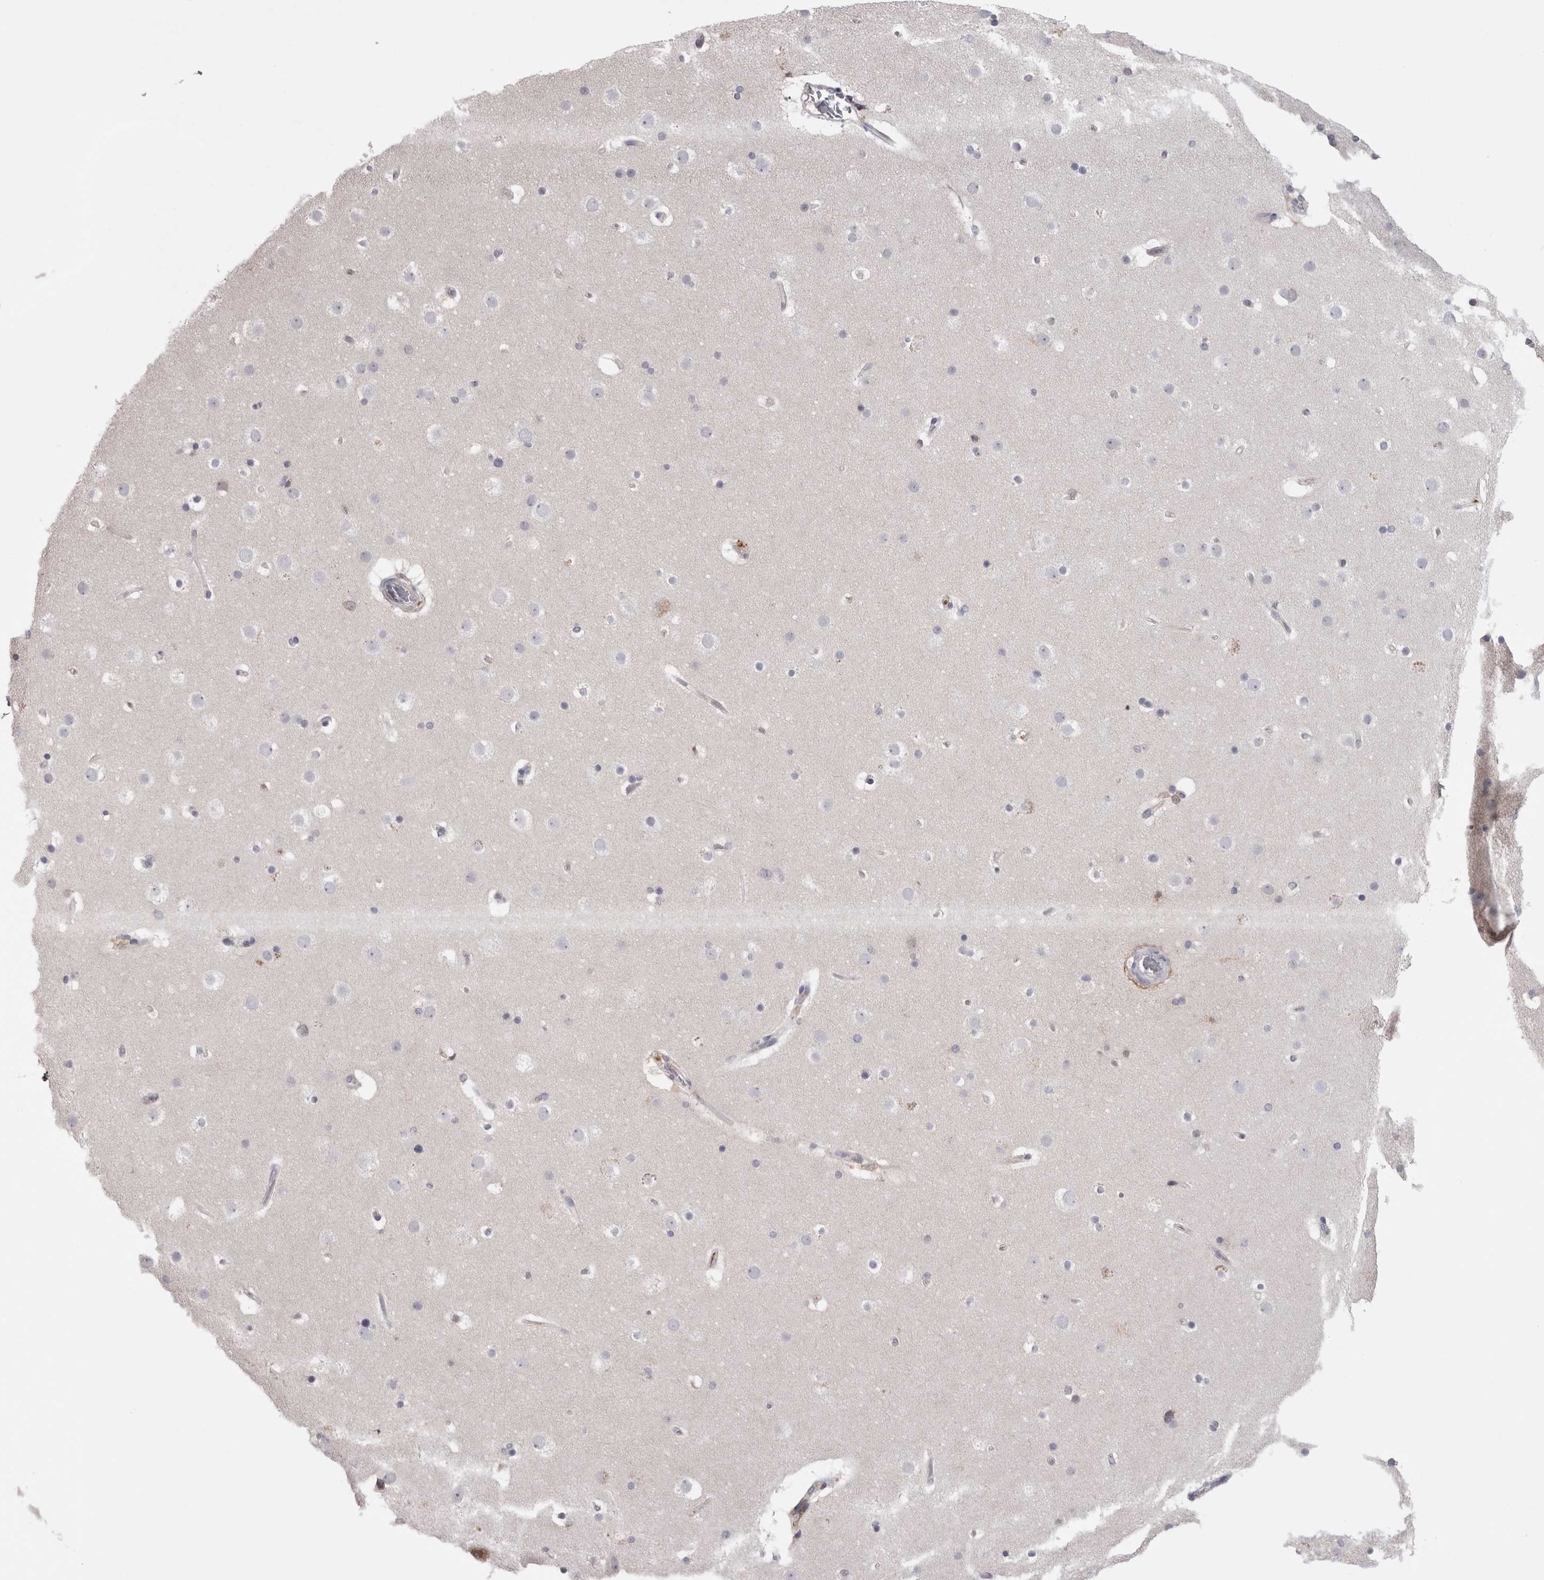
{"staining": {"intensity": "moderate", "quantity": "25%-75%", "location": "cytoplasmic/membranous"}, "tissue": "cerebral cortex", "cell_type": "Endothelial cells", "image_type": "normal", "snomed": [{"axis": "morphology", "description": "Normal tissue, NOS"}, {"axis": "topography", "description": "Cerebral cortex"}], "caption": "Immunohistochemistry of normal cerebral cortex reveals medium levels of moderate cytoplasmic/membranous positivity in approximately 25%-75% of endothelial cells. (IHC, brightfield microscopy, high magnification).", "gene": "SAA4", "patient": {"sex": "male", "age": 57}}